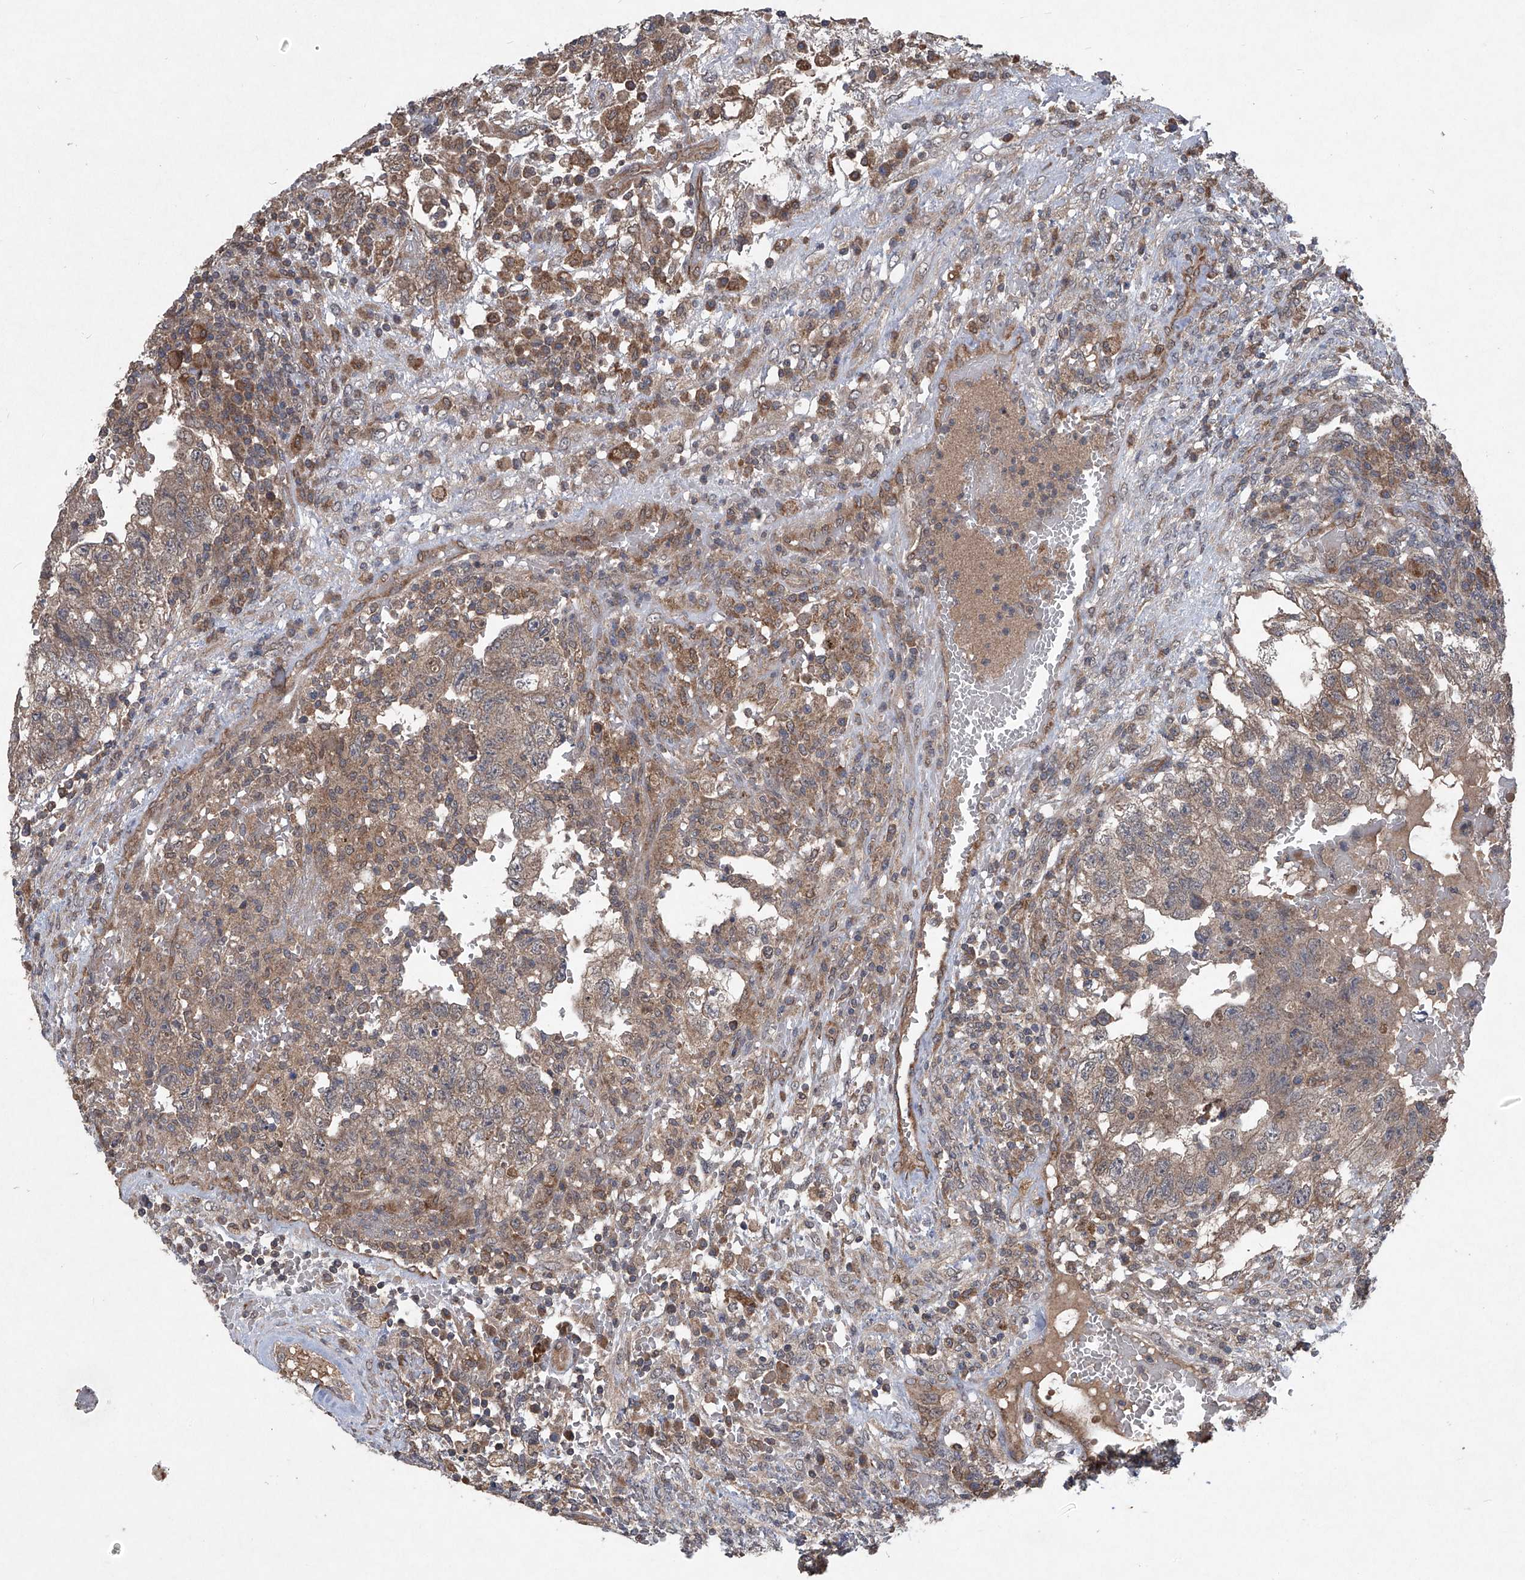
{"staining": {"intensity": "moderate", "quantity": ">75%", "location": "cytoplasmic/membranous"}, "tissue": "testis cancer", "cell_type": "Tumor cells", "image_type": "cancer", "snomed": [{"axis": "morphology", "description": "Carcinoma, Embryonal, NOS"}, {"axis": "topography", "description": "Testis"}], "caption": "Protein expression analysis of human testis embryonal carcinoma reveals moderate cytoplasmic/membranous staining in about >75% of tumor cells. The protein of interest is stained brown, and the nuclei are stained in blue (DAB (3,3'-diaminobenzidine) IHC with brightfield microscopy, high magnification).", "gene": "SUMF2", "patient": {"sex": "male", "age": 36}}